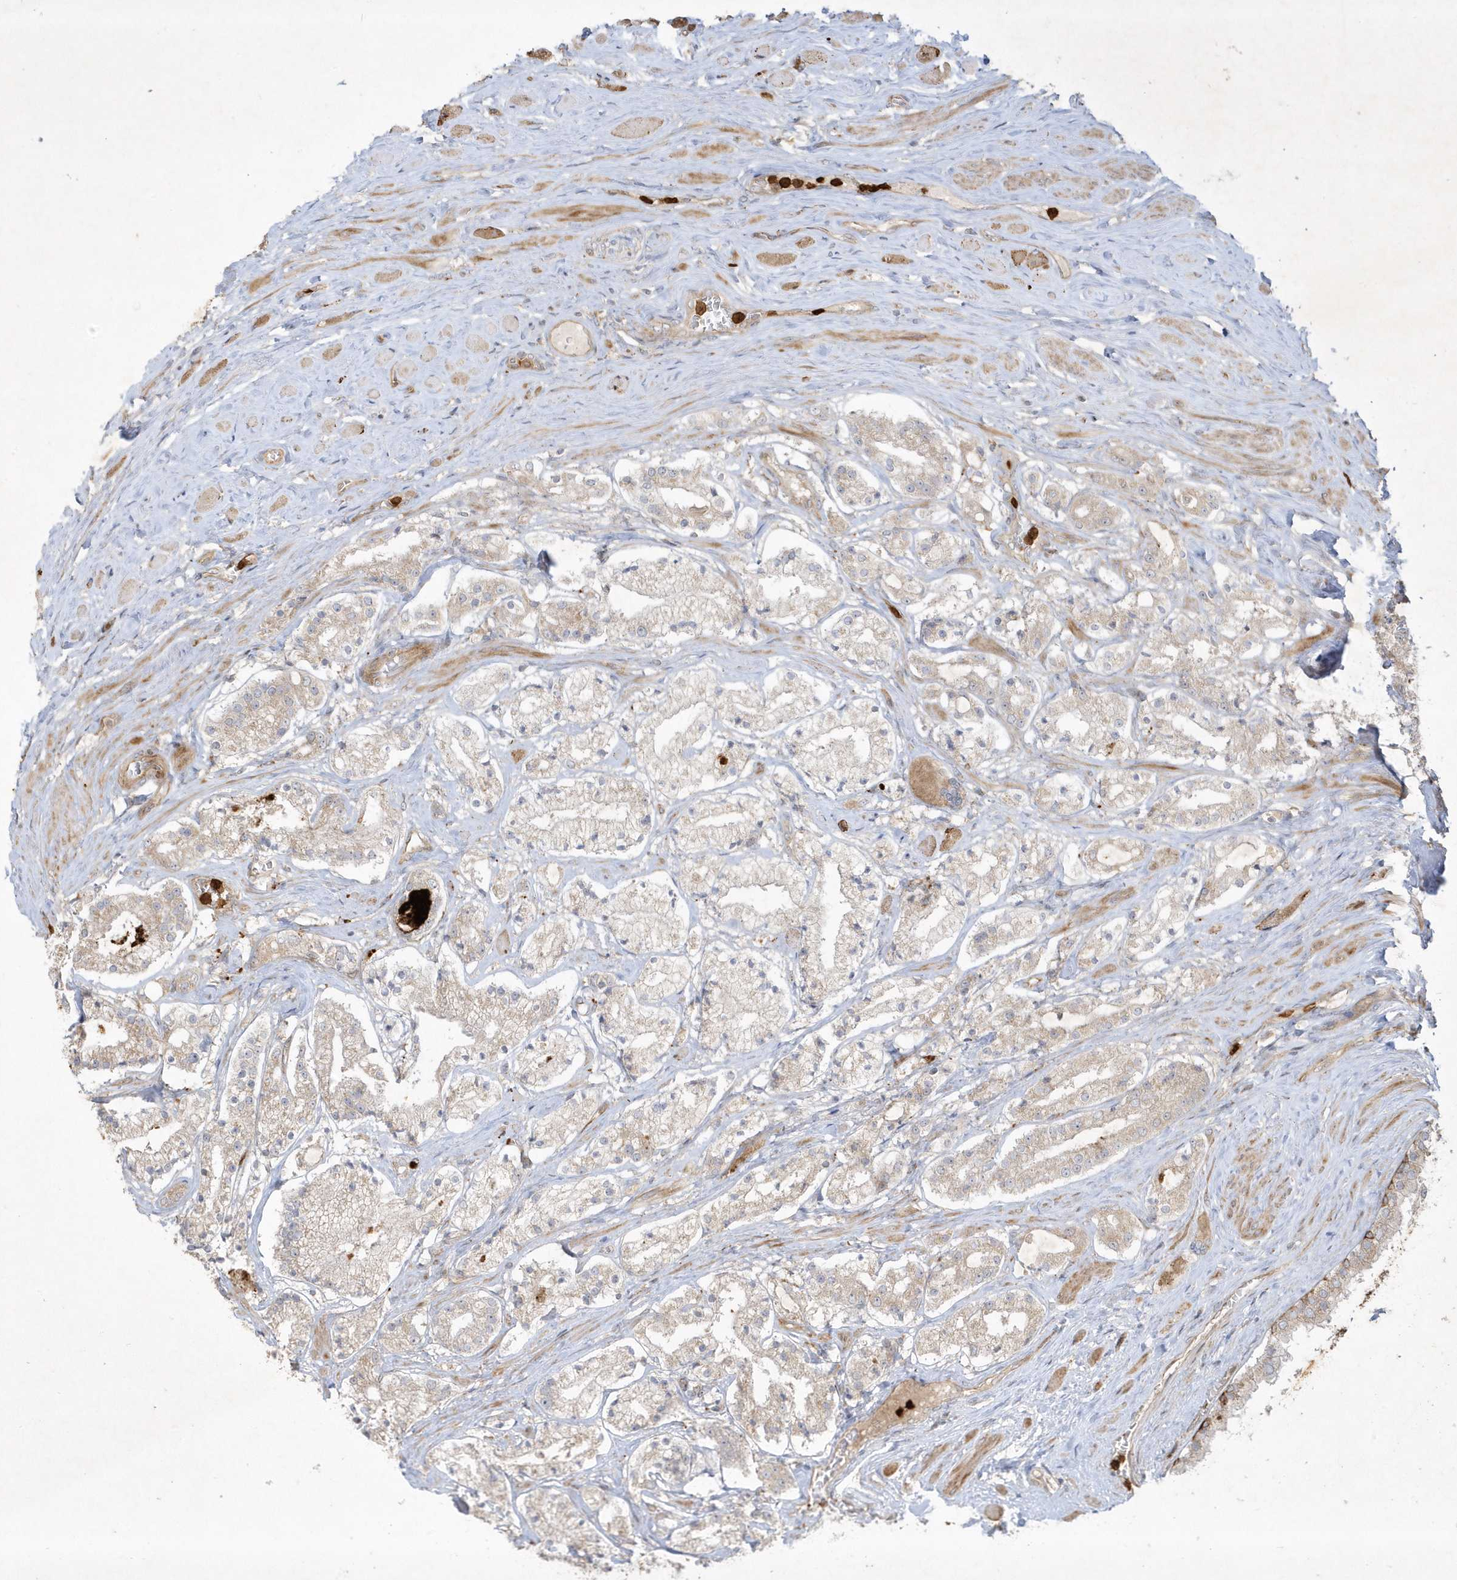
{"staining": {"intensity": "weak", "quantity": "25%-75%", "location": "cytoplasmic/membranous"}, "tissue": "prostate cancer", "cell_type": "Tumor cells", "image_type": "cancer", "snomed": [{"axis": "morphology", "description": "Adenocarcinoma, High grade"}, {"axis": "topography", "description": "Prostate"}], "caption": "This is an image of immunohistochemistry staining of prostate cancer (high-grade adenocarcinoma), which shows weak expression in the cytoplasmic/membranous of tumor cells.", "gene": "IFT57", "patient": {"sex": "male", "age": 64}}